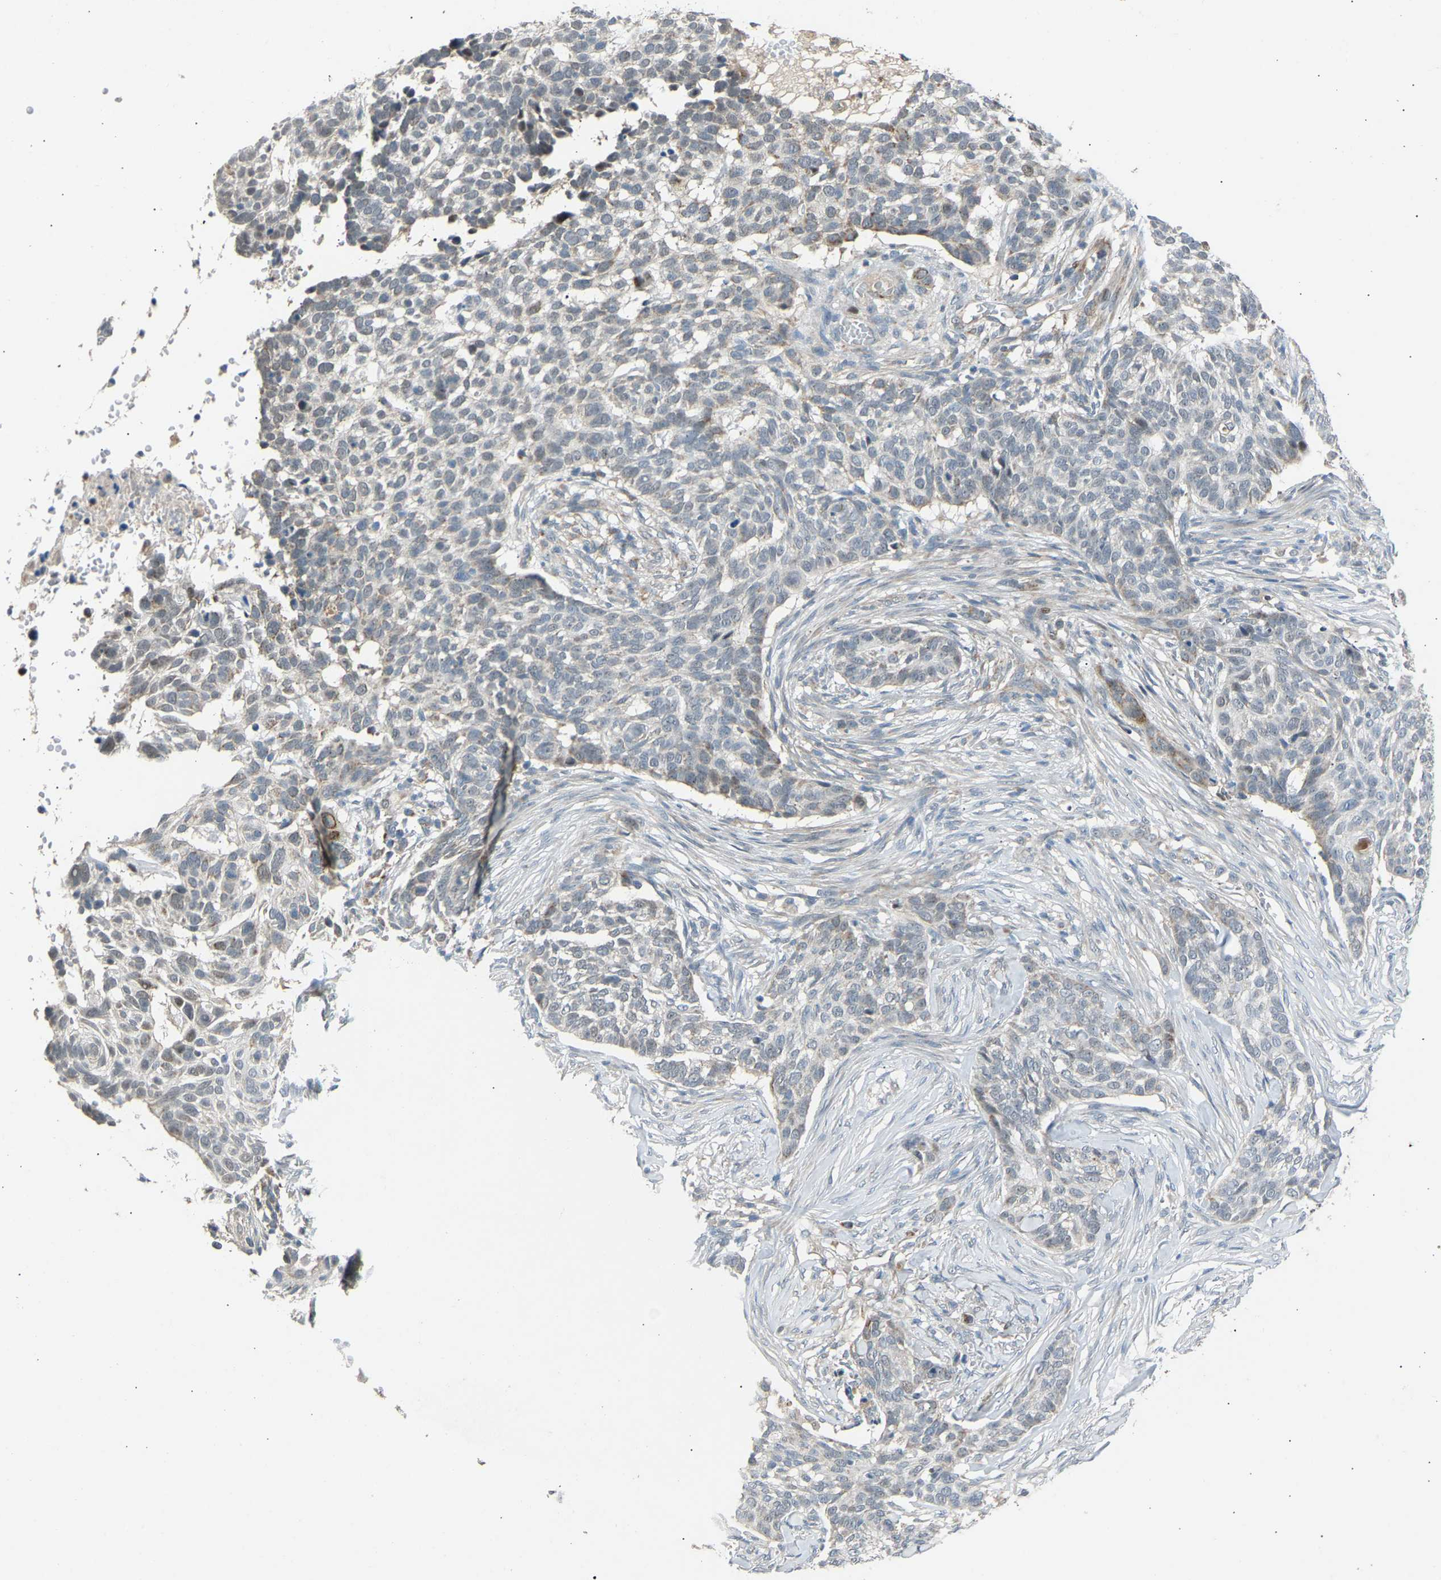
{"staining": {"intensity": "negative", "quantity": "none", "location": "none"}, "tissue": "skin cancer", "cell_type": "Tumor cells", "image_type": "cancer", "snomed": [{"axis": "morphology", "description": "Basal cell carcinoma"}, {"axis": "topography", "description": "Skin"}], "caption": "Immunohistochemistry (IHC) micrograph of neoplastic tissue: human skin cancer (basal cell carcinoma) stained with DAB (3,3'-diaminobenzidine) displays no significant protein expression in tumor cells.", "gene": "VPS41", "patient": {"sex": "male", "age": 85}}